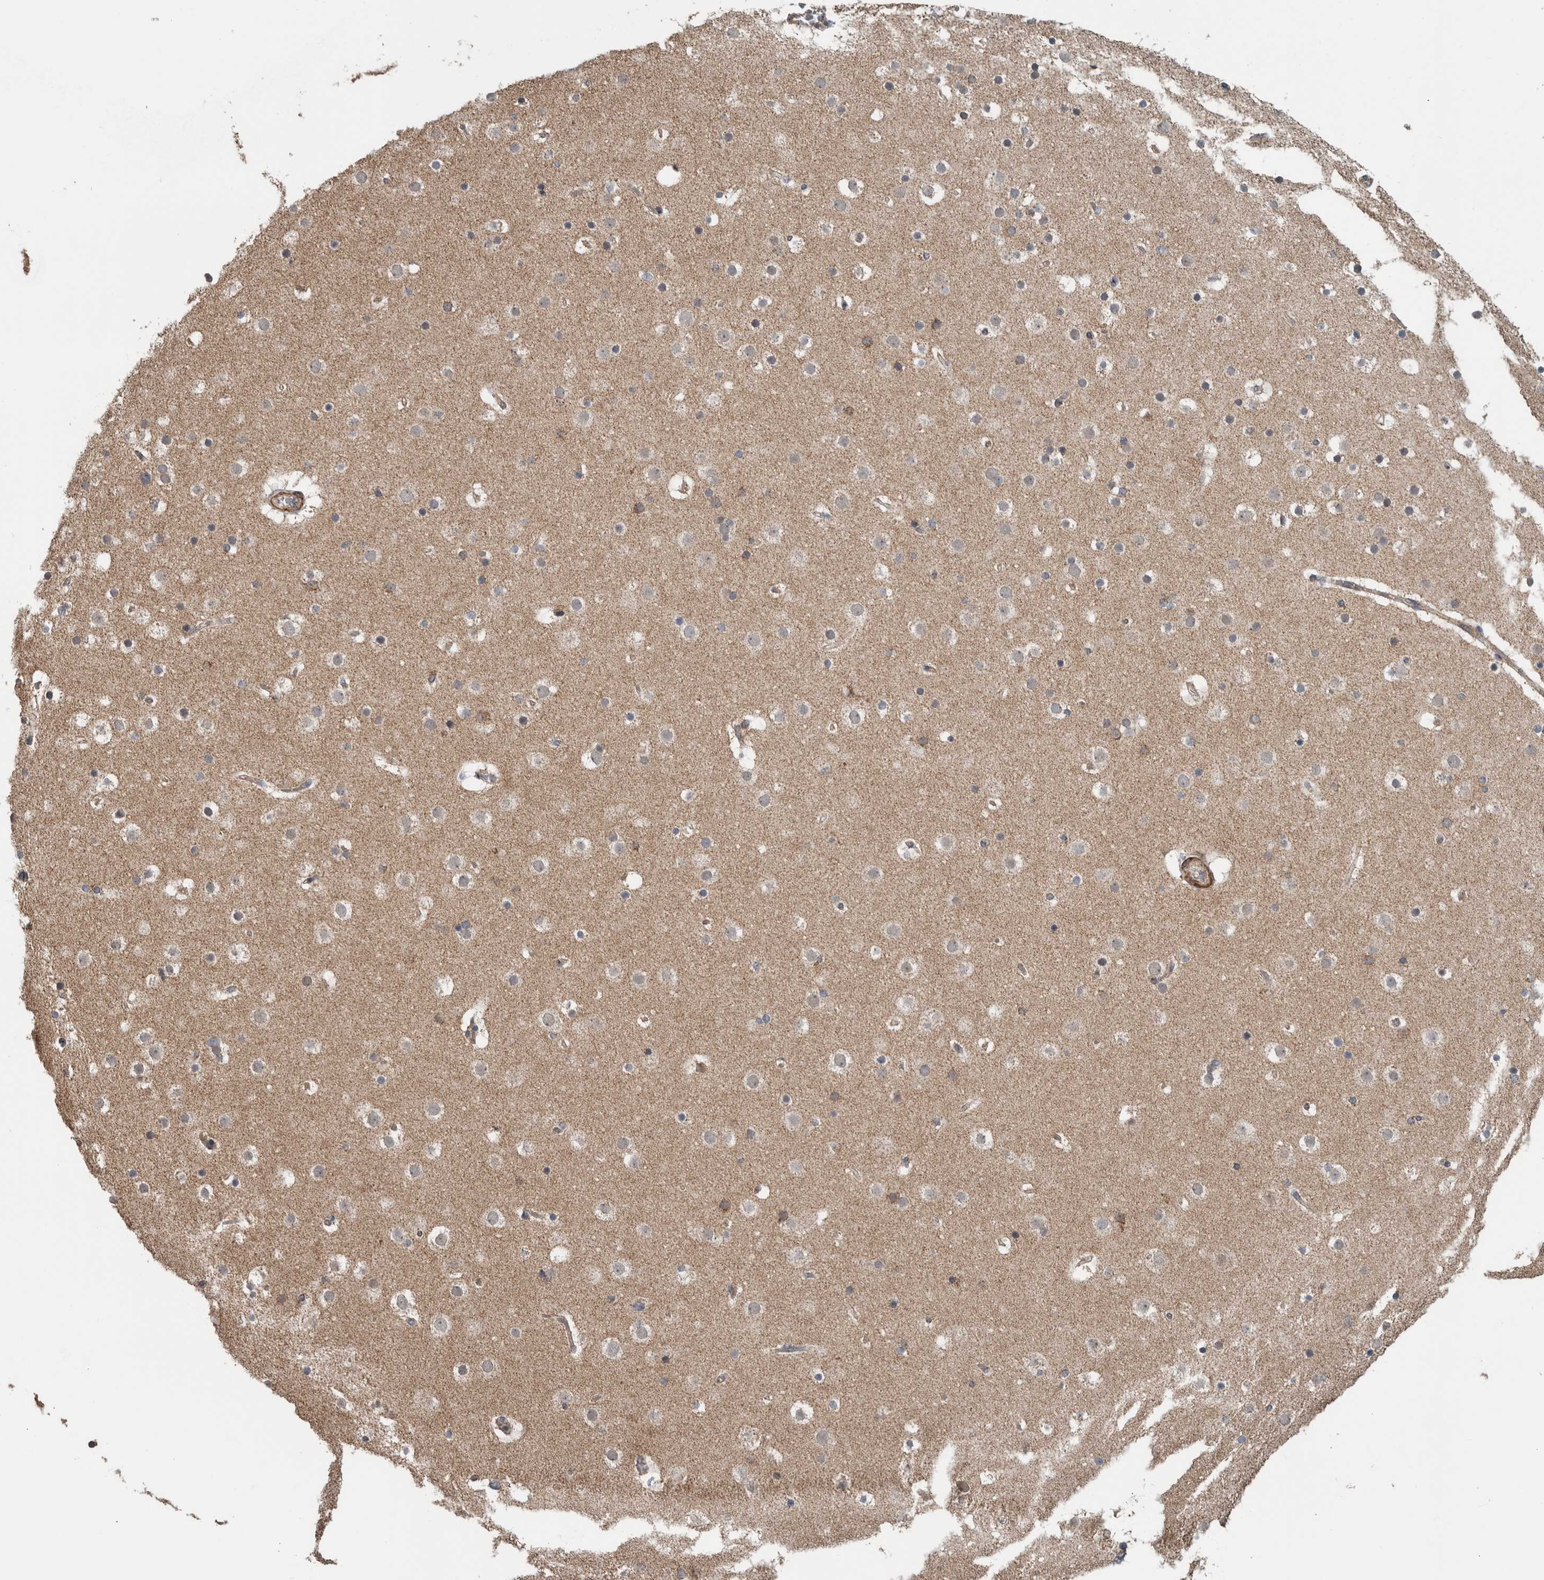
{"staining": {"intensity": "moderate", "quantity": "25%-75%", "location": "cytoplasmic/membranous"}, "tissue": "cerebral cortex", "cell_type": "Endothelial cells", "image_type": "normal", "snomed": [{"axis": "morphology", "description": "Normal tissue, NOS"}, {"axis": "topography", "description": "Cerebral cortex"}], "caption": "Immunohistochemical staining of normal cerebral cortex demonstrates 25%-75% levels of moderate cytoplasmic/membranous protein positivity in about 25%-75% of endothelial cells. Immunohistochemistry stains the protein in brown and the nuclei are stained blue.", "gene": "ARMC1", "patient": {"sex": "male", "age": 57}}